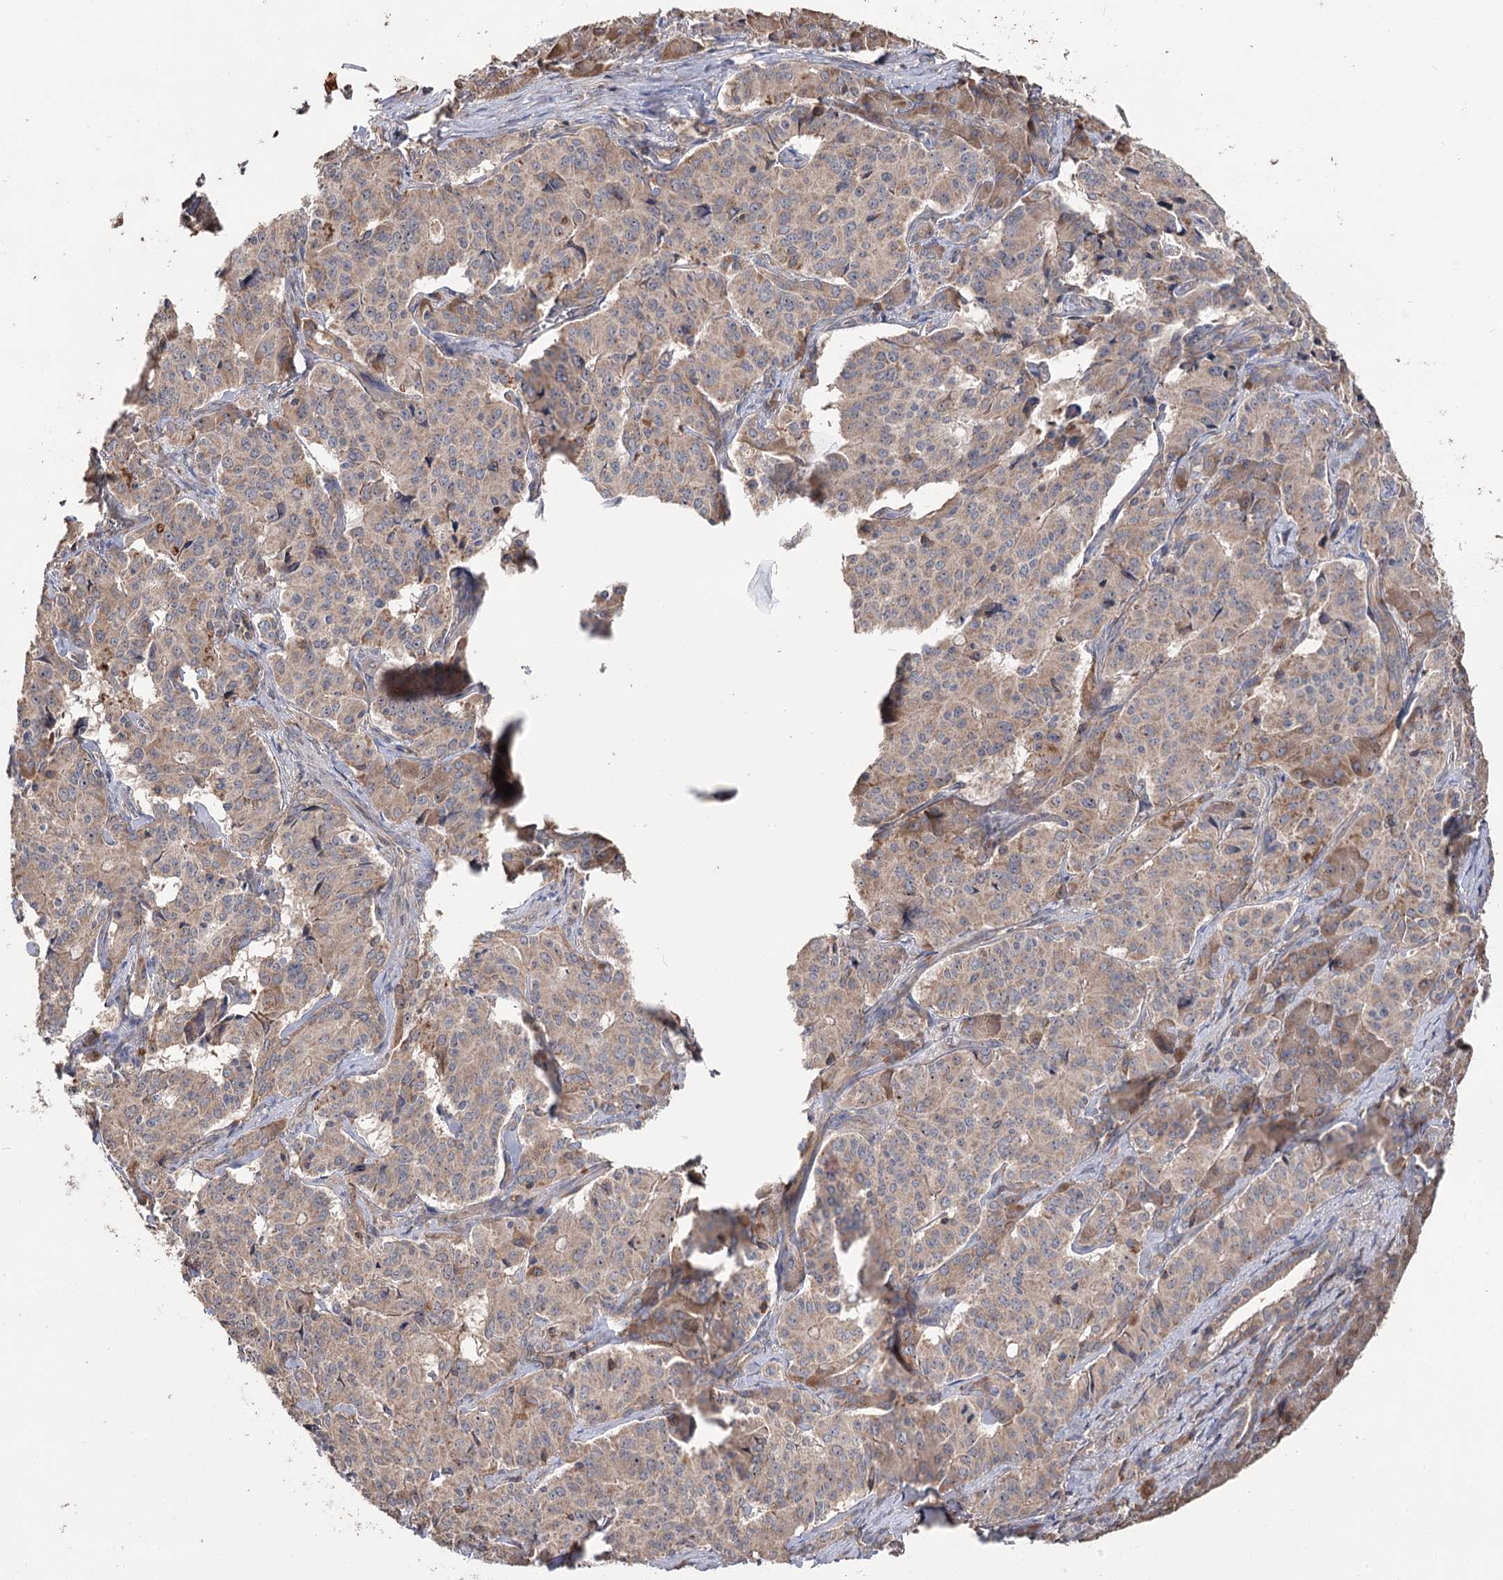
{"staining": {"intensity": "weak", "quantity": ">75%", "location": "cytoplasmic/membranous"}, "tissue": "pancreatic cancer", "cell_type": "Tumor cells", "image_type": "cancer", "snomed": [{"axis": "morphology", "description": "Adenocarcinoma, NOS"}, {"axis": "topography", "description": "Pancreas"}], "caption": "A photomicrograph of human pancreatic adenocarcinoma stained for a protein reveals weak cytoplasmic/membranous brown staining in tumor cells.", "gene": "FAM53B", "patient": {"sex": "female", "age": 74}}